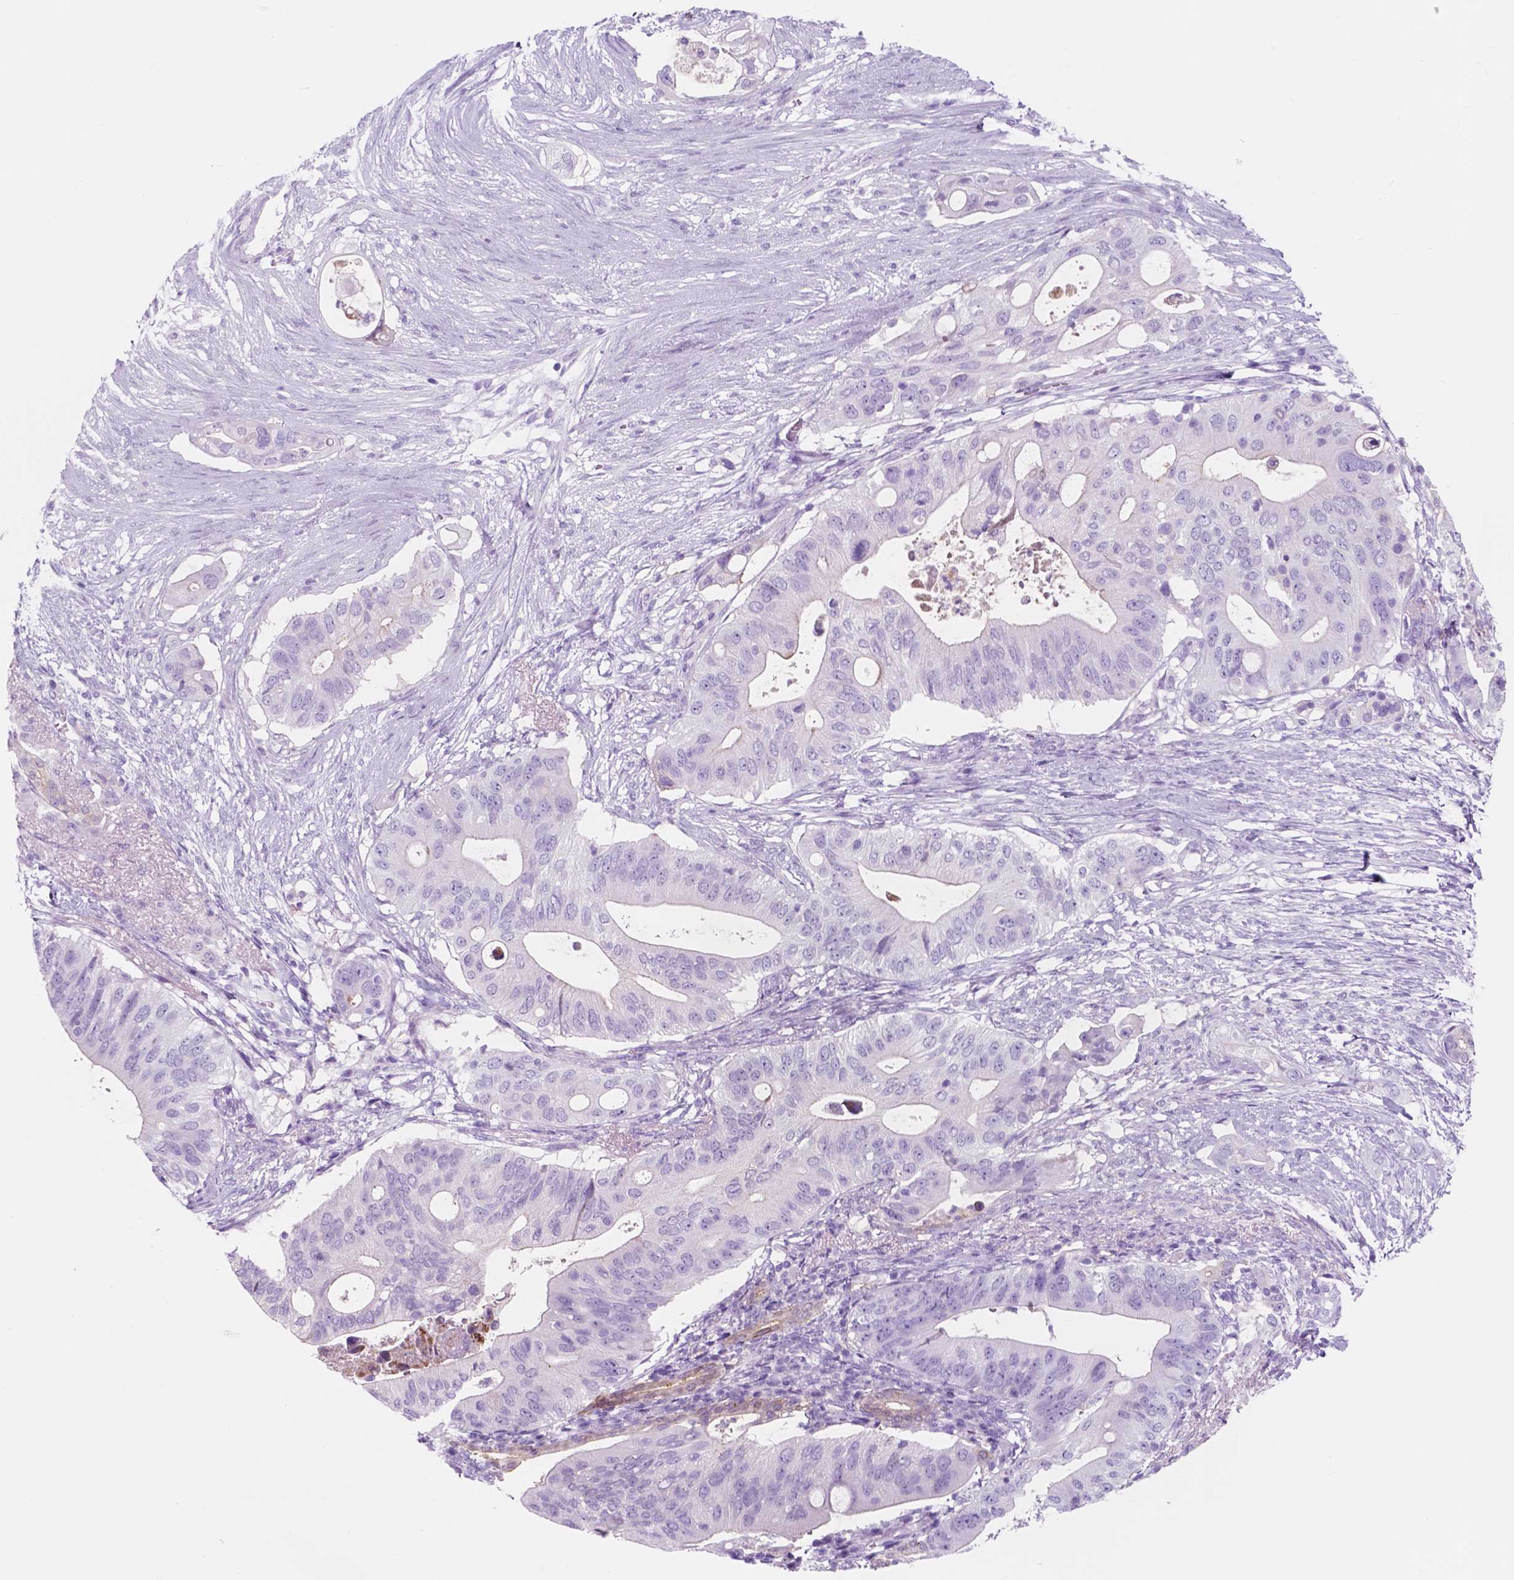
{"staining": {"intensity": "negative", "quantity": "none", "location": "none"}, "tissue": "pancreatic cancer", "cell_type": "Tumor cells", "image_type": "cancer", "snomed": [{"axis": "morphology", "description": "Adenocarcinoma, NOS"}, {"axis": "topography", "description": "Pancreas"}], "caption": "This histopathology image is of pancreatic adenocarcinoma stained with IHC to label a protein in brown with the nuclei are counter-stained blue. There is no expression in tumor cells.", "gene": "CUZD1", "patient": {"sex": "female", "age": 72}}